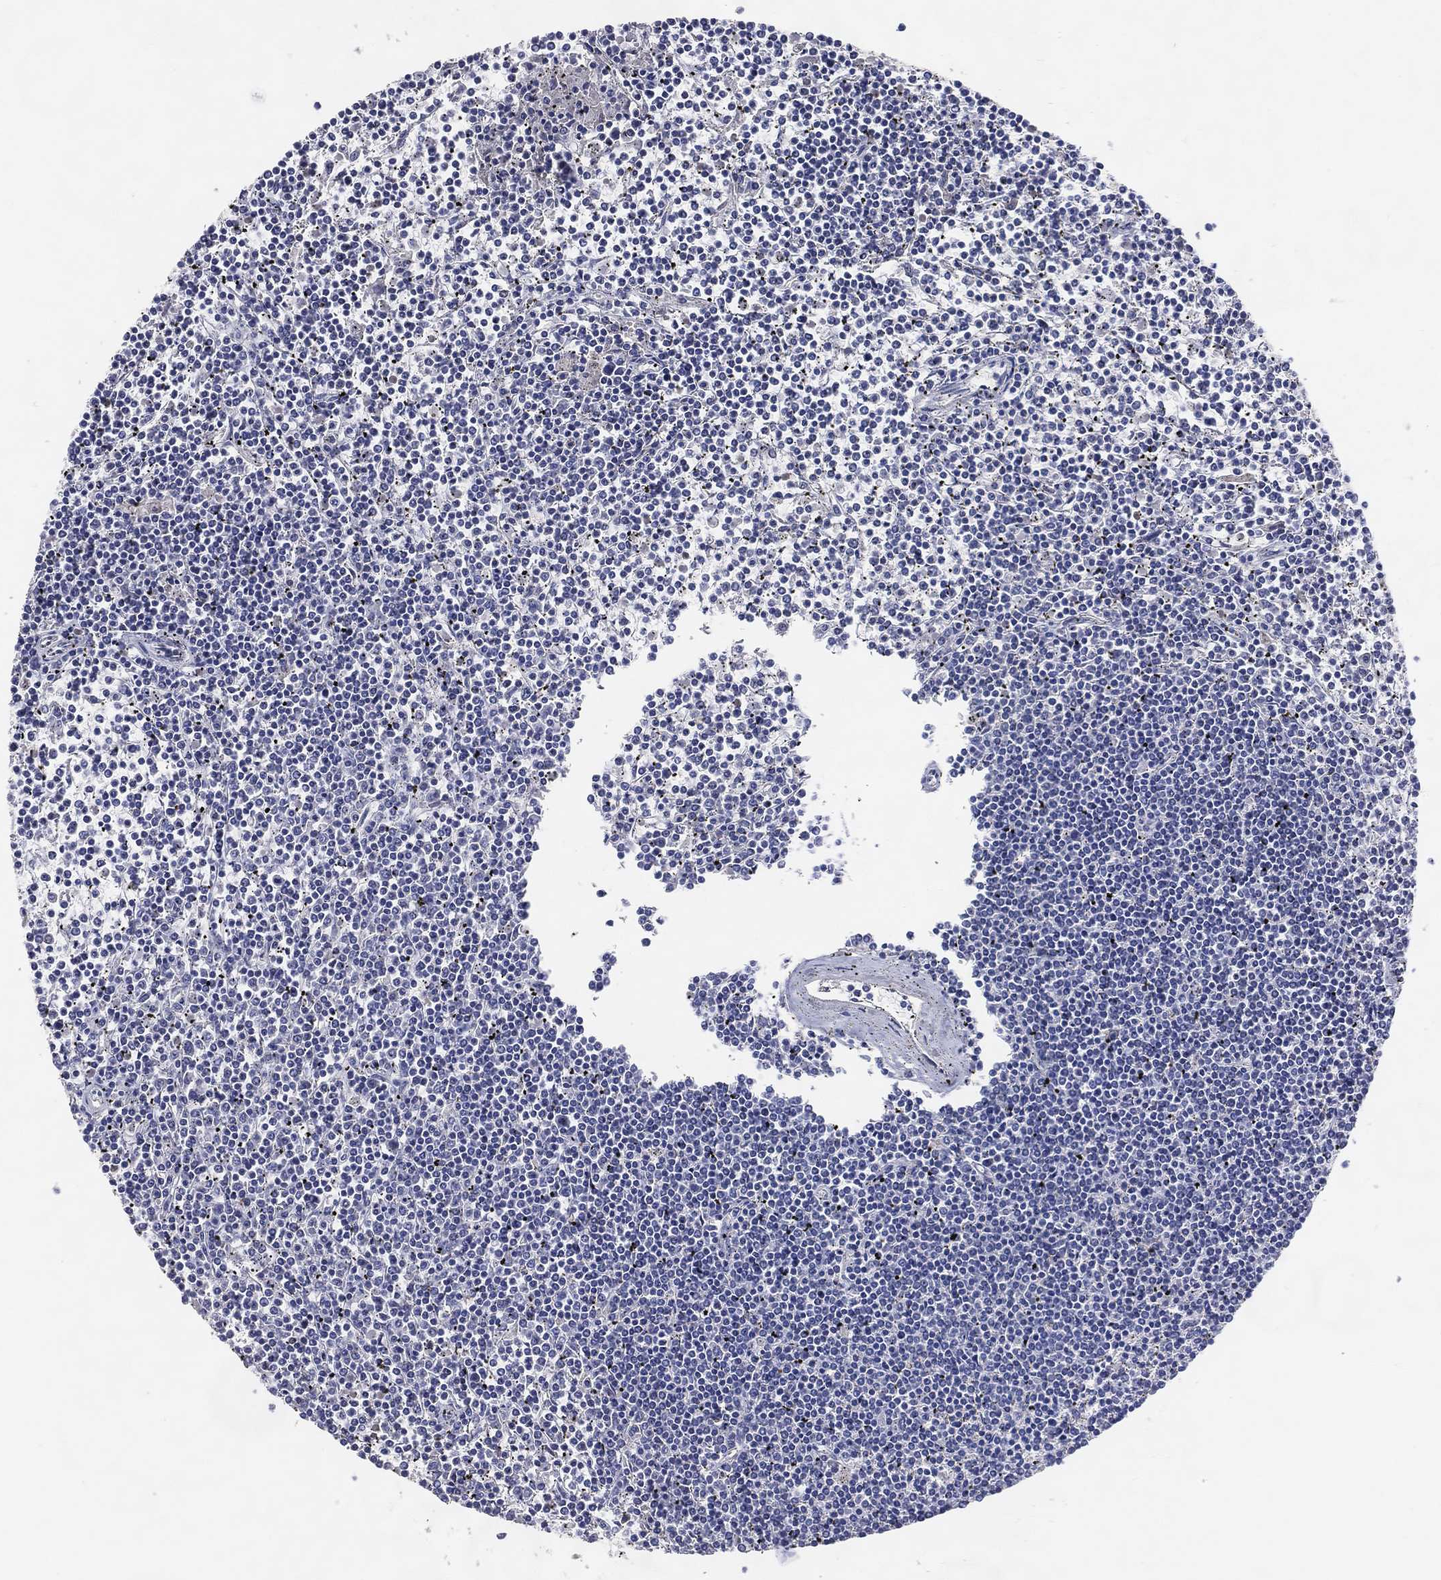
{"staining": {"intensity": "negative", "quantity": "none", "location": "none"}, "tissue": "lymphoma", "cell_type": "Tumor cells", "image_type": "cancer", "snomed": [{"axis": "morphology", "description": "Malignant lymphoma, non-Hodgkin's type, Low grade"}, {"axis": "topography", "description": "Spleen"}], "caption": "Image shows no significant protein expression in tumor cells of lymphoma. The staining was performed using DAB to visualize the protein expression in brown, while the nuclei were stained in blue with hematoxylin (Magnification: 20x).", "gene": "DNAH6", "patient": {"sex": "female", "age": 19}}